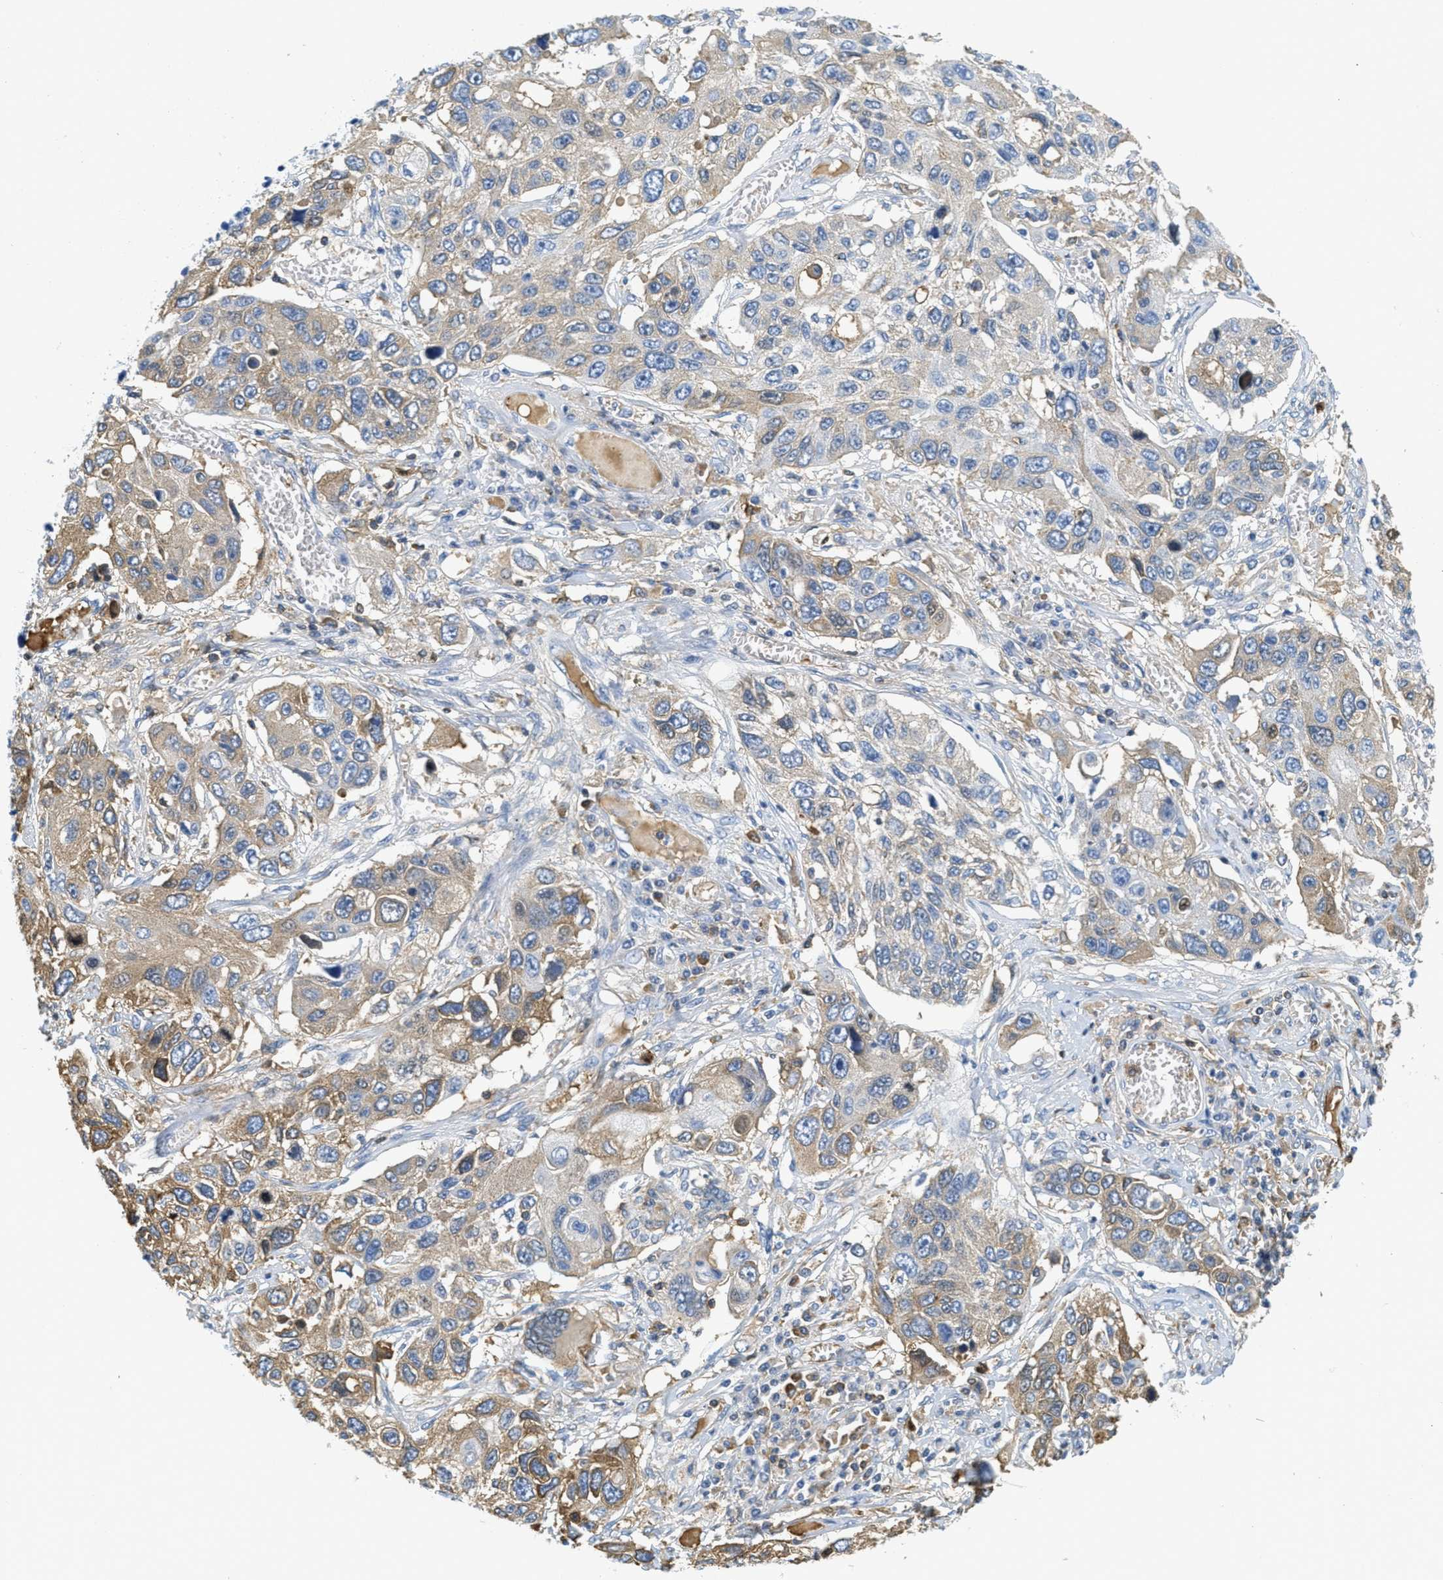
{"staining": {"intensity": "moderate", "quantity": "<25%", "location": "cytoplasmic/membranous"}, "tissue": "lung cancer", "cell_type": "Tumor cells", "image_type": "cancer", "snomed": [{"axis": "morphology", "description": "Squamous cell carcinoma, NOS"}, {"axis": "topography", "description": "Lung"}], "caption": "A brown stain shows moderate cytoplasmic/membranous staining of a protein in squamous cell carcinoma (lung) tumor cells. Using DAB (brown) and hematoxylin (blue) stains, captured at high magnification using brightfield microscopy.", "gene": "SERPINA1", "patient": {"sex": "male", "age": 71}}